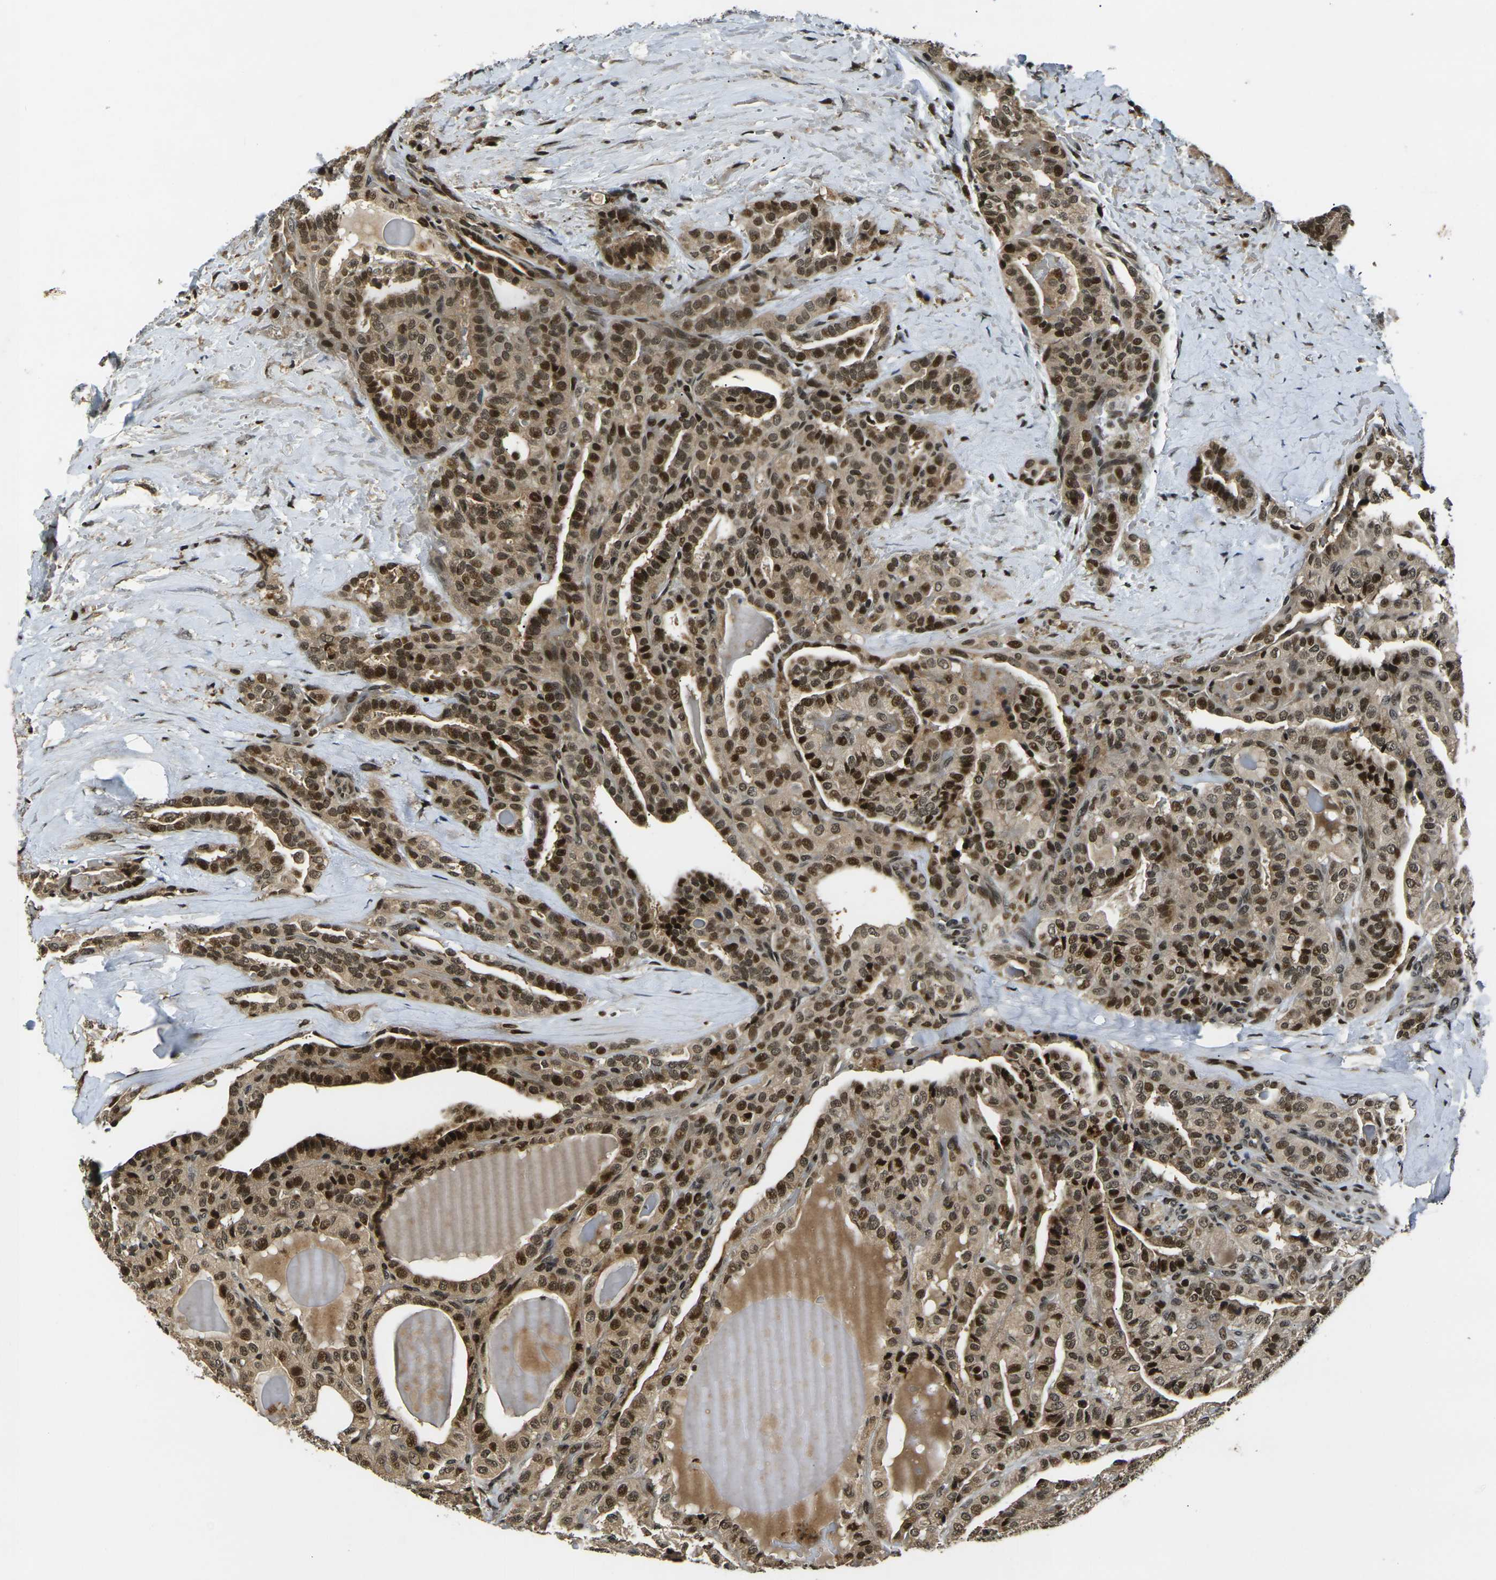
{"staining": {"intensity": "strong", "quantity": ">75%", "location": "cytoplasmic/membranous,nuclear"}, "tissue": "thyroid cancer", "cell_type": "Tumor cells", "image_type": "cancer", "snomed": [{"axis": "morphology", "description": "Papillary adenocarcinoma, NOS"}, {"axis": "topography", "description": "Thyroid gland"}], "caption": "Approximately >75% of tumor cells in human papillary adenocarcinoma (thyroid) show strong cytoplasmic/membranous and nuclear protein positivity as visualized by brown immunohistochemical staining.", "gene": "ACTL6A", "patient": {"sex": "male", "age": 77}}